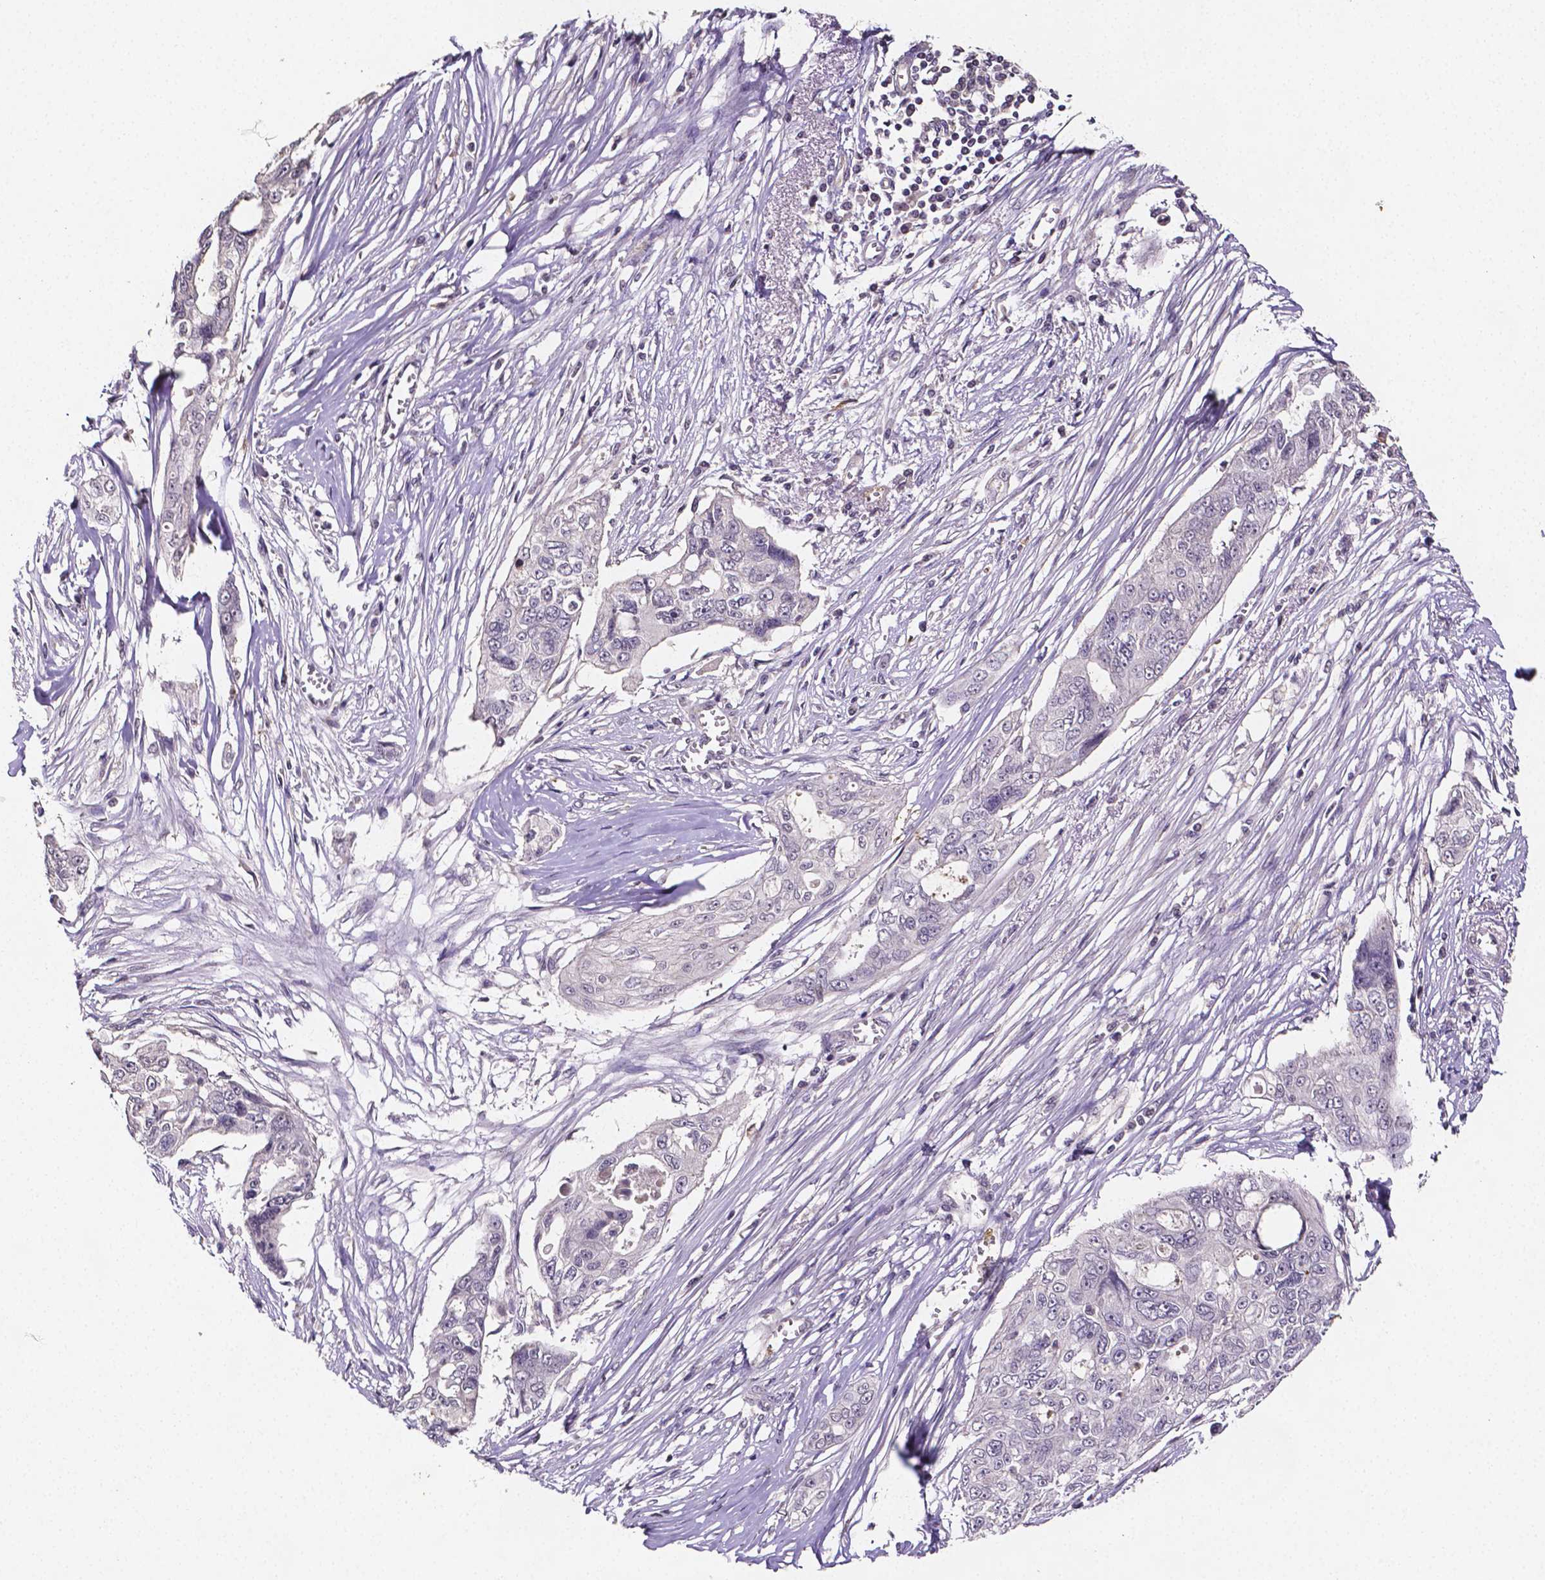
{"staining": {"intensity": "negative", "quantity": "none", "location": "none"}, "tissue": "ovarian cancer", "cell_type": "Tumor cells", "image_type": "cancer", "snomed": [{"axis": "morphology", "description": "Carcinoma, endometroid"}, {"axis": "topography", "description": "Ovary"}], "caption": "A micrograph of ovarian endometroid carcinoma stained for a protein displays no brown staining in tumor cells.", "gene": "NRGN", "patient": {"sex": "female", "age": 70}}